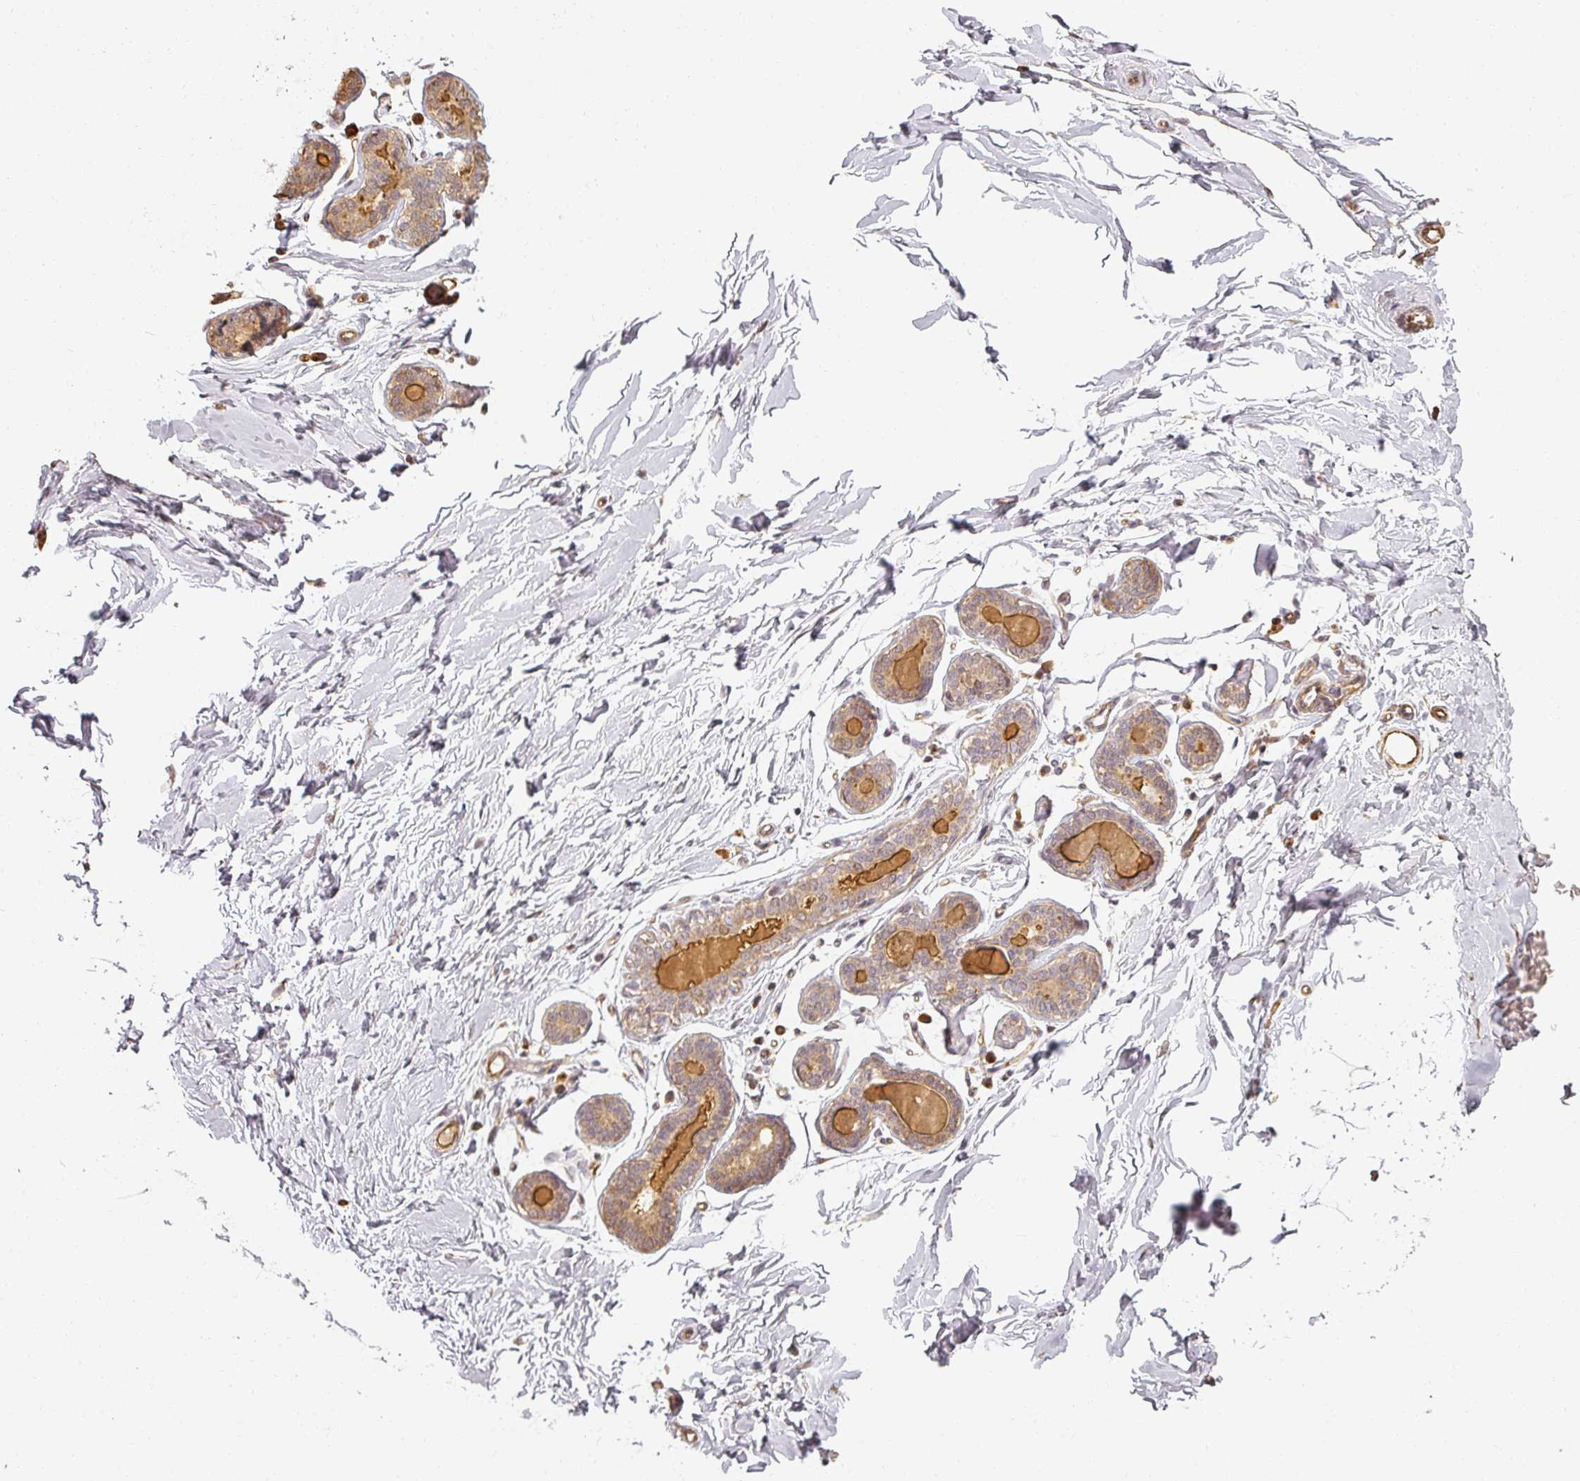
{"staining": {"intensity": "weak", "quantity": ">75%", "location": "cytoplasmic/membranous"}, "tissue": "breast", "cell_type": "Adipocytes", "image_type": "normal", "snomed": [{"axis": "morphology", "description": "Normal tissue, NOS"}, {"axis": "topography", "description": "Breast"}], "caption": "DAB (3,3'-diaminobenzidine) immunohistochemical staining of unremarkable breast displays weak cytoplasmic/membranous protein staining in approximately >75% of adipocytes.", "gene": "MED19", "patient": {"sex": "female", "age": 23}}